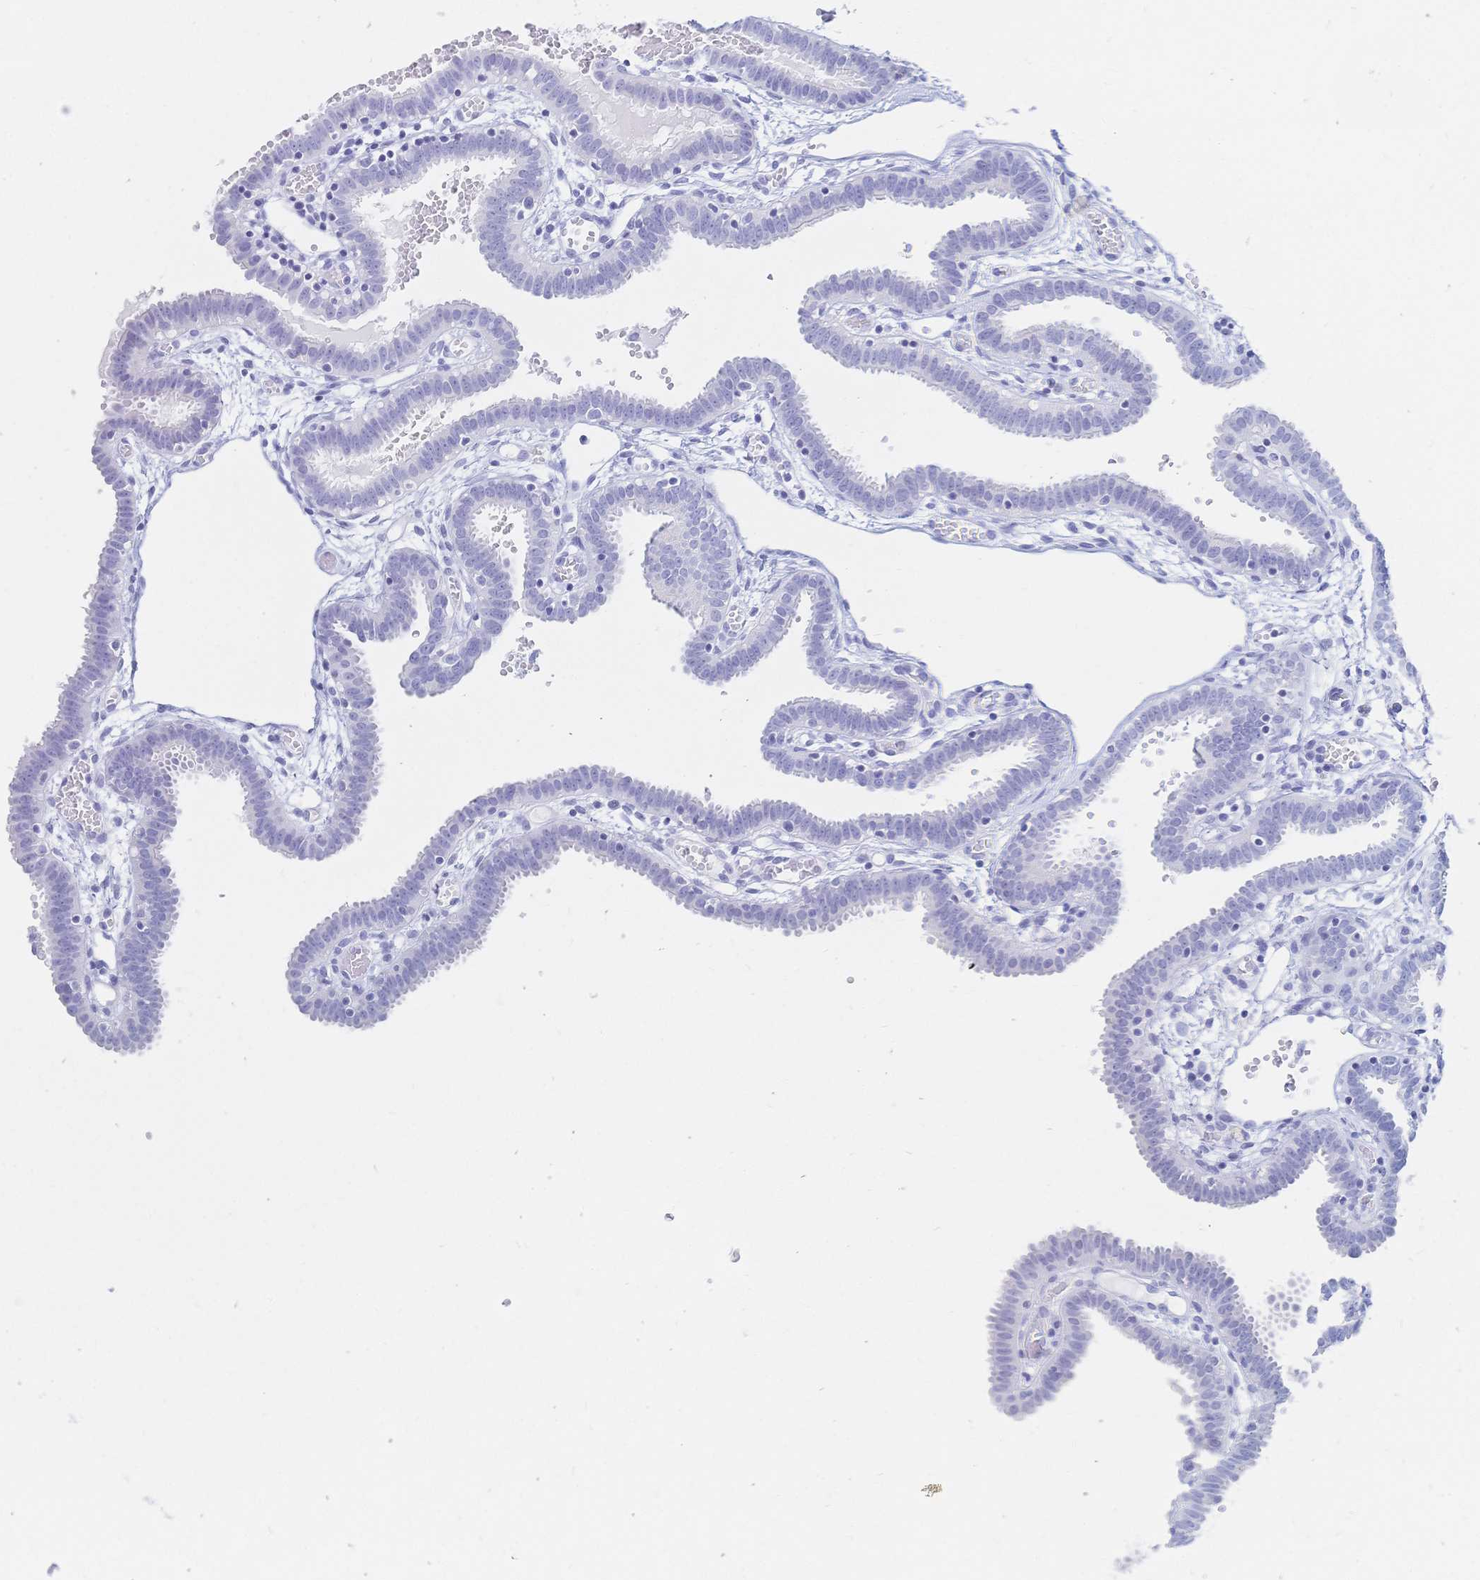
{"staining": {"intensity": "negative", "quantity": "none", "location": "none"}, "tissue": "fallopian tube", "cell_type": "Glandular cells", "image_type": "normal", "snomed": [{"axis": "morphology", "description": "Normal tissue, NOS"}, {"axis": "topography", "description": "Fallopian tube"}], "caption": "Histopathology image shows no significant protein expression in glandular cells of unremarkable fallopian tube. (DAB (3,3'-diaminobenzidine) immunohistochemistry (IHC) with hematoxylin counter stain).", "gene": "MEP1B", "patient": {"sex": "female", "age": 37}}